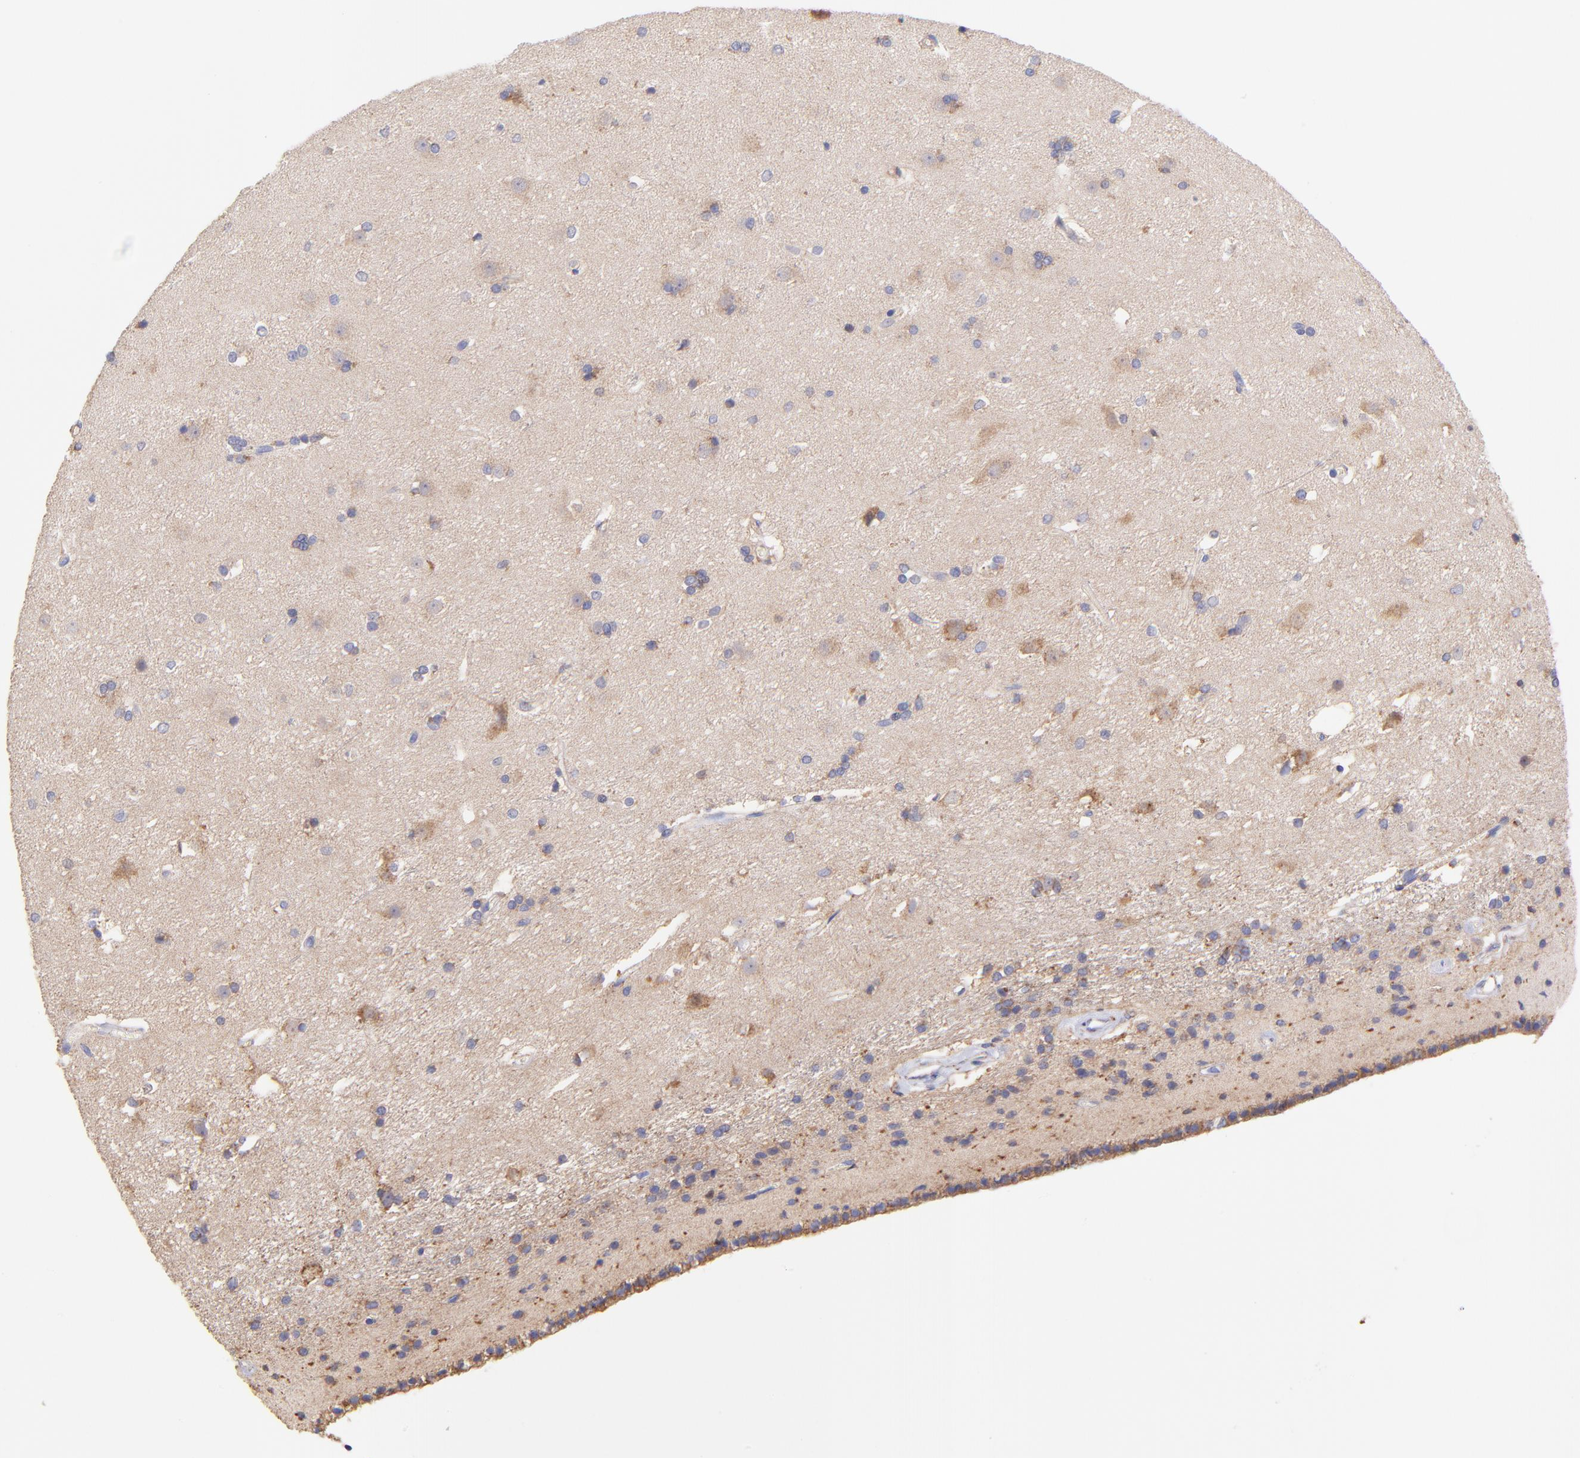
{"staining": {"intensity": "negative", "quantity": "none", "location": "none"}, "tissue": "caudate", "cell_type": "Glial cells", "image_type": "normal", "snomed": [{"axis": "morphology", "description": "Normal tissue, NOS"}, {"axis": "topography", "description": "Lateral ventricle wall"}], "caption": "This is a histopathology image of immunohistochemistry (IHC) staining of unremarkable caudate, which shows no expression in glial cells.", "gene": "PREX1", "patient": {"sex": "female", "age": 19}}